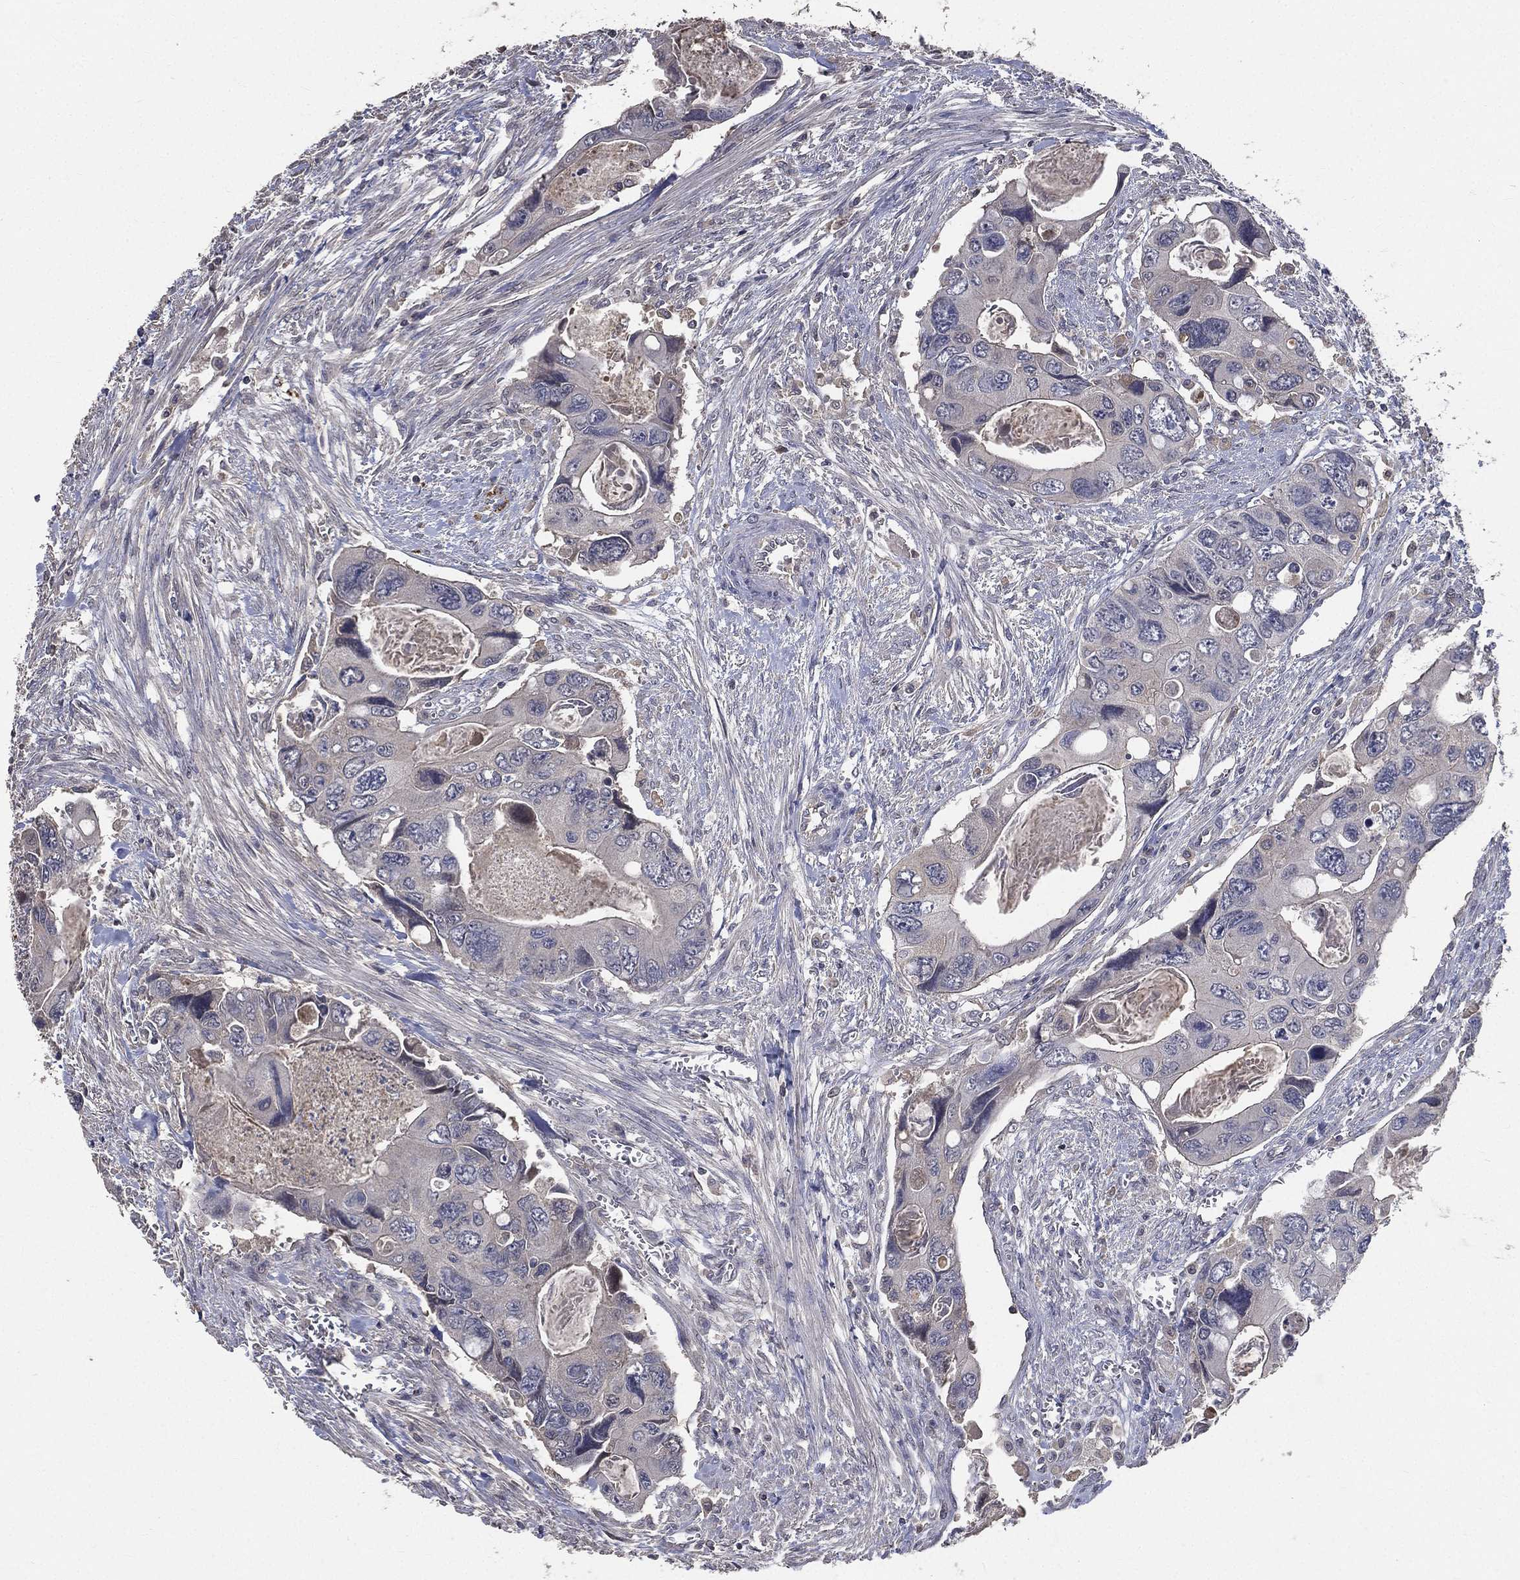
{"staining": {"intensity": "negative", "quantity": "none", "location": "none"}, "tissue": "colorectal cancer", "cell_type": "Tumor cells", "image_type": "cancer", "snomed": [{"axis": "morphology", "description": "Adenocarcinoma, NOS"}, {"axis": "topography", "description": "Rectum"}], "caption": "Image shows no protein positivity in tumor cells of colorectal cancer tissue. Brightfield microscopy of immunohistochemistry stained with DAB (brown) and hematoxylin (blue), captured at high magnification.", "gene": "SNAP25", "patient": {"sex": "male", "age": 62}}